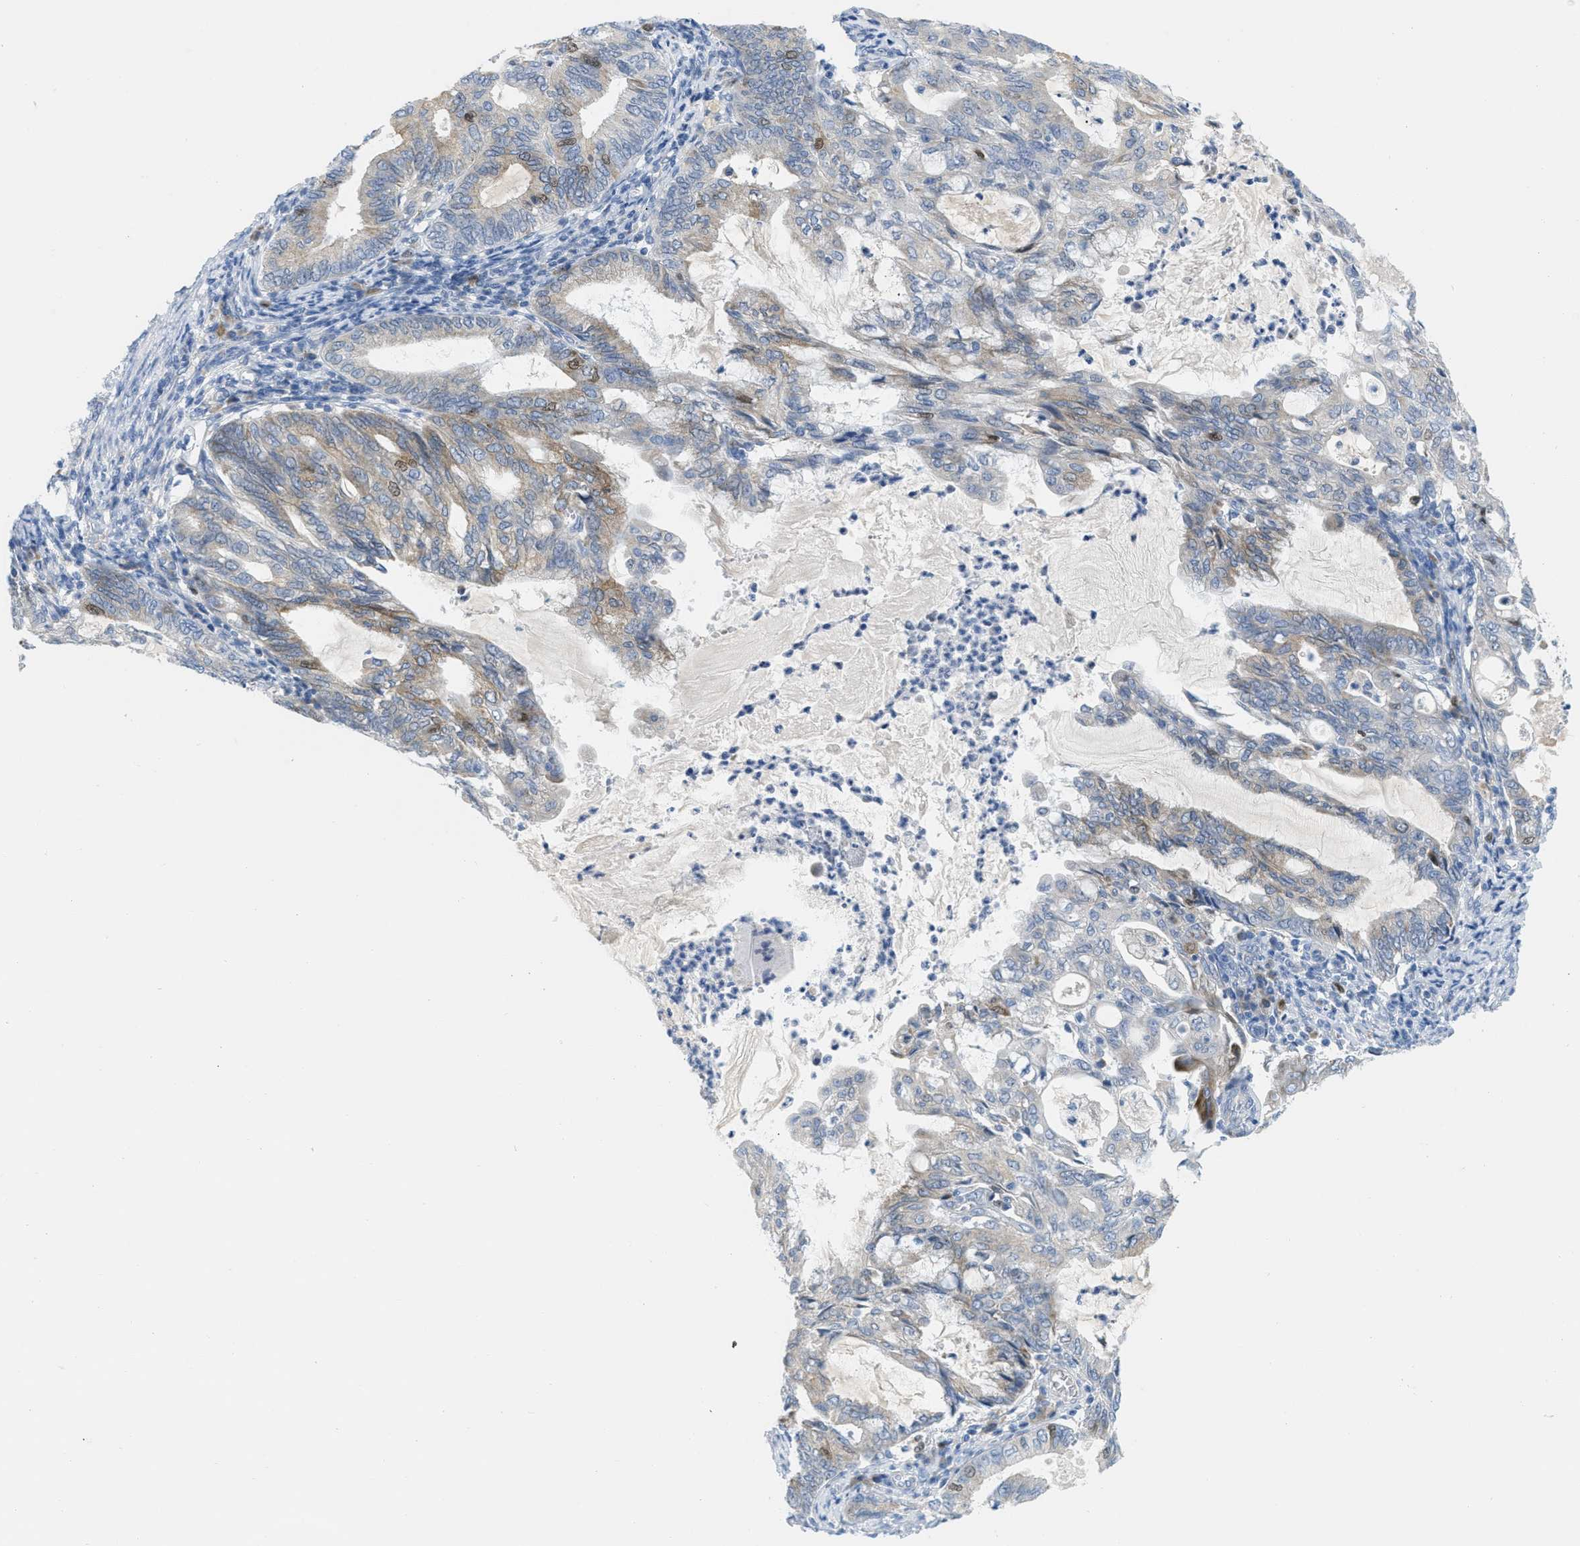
{"staining": {"intensity": "moderate", "quantity": "<25%", "location": "cytoplasmic/membranous,nuclear"}, "tissue": "endometrial cancer", "cell_type": "Tumor cells", "image_type": "cancer", "snomed": [{"axis": "morphology", "description": "Adenocarcinoma, NOS"}, {"axis": "topography", "description": "Endometrium"}], "caption": "Endometrial adenocarcinoma stained with DAB (3,3'-diaminobenzidine) IHC reveals low levels of moderate cytoplasmic/membranous and nuclear staining in about <25% of tumor cells.", "gene": "ORC6", "patient": {"sex": "female", "age": 86}}